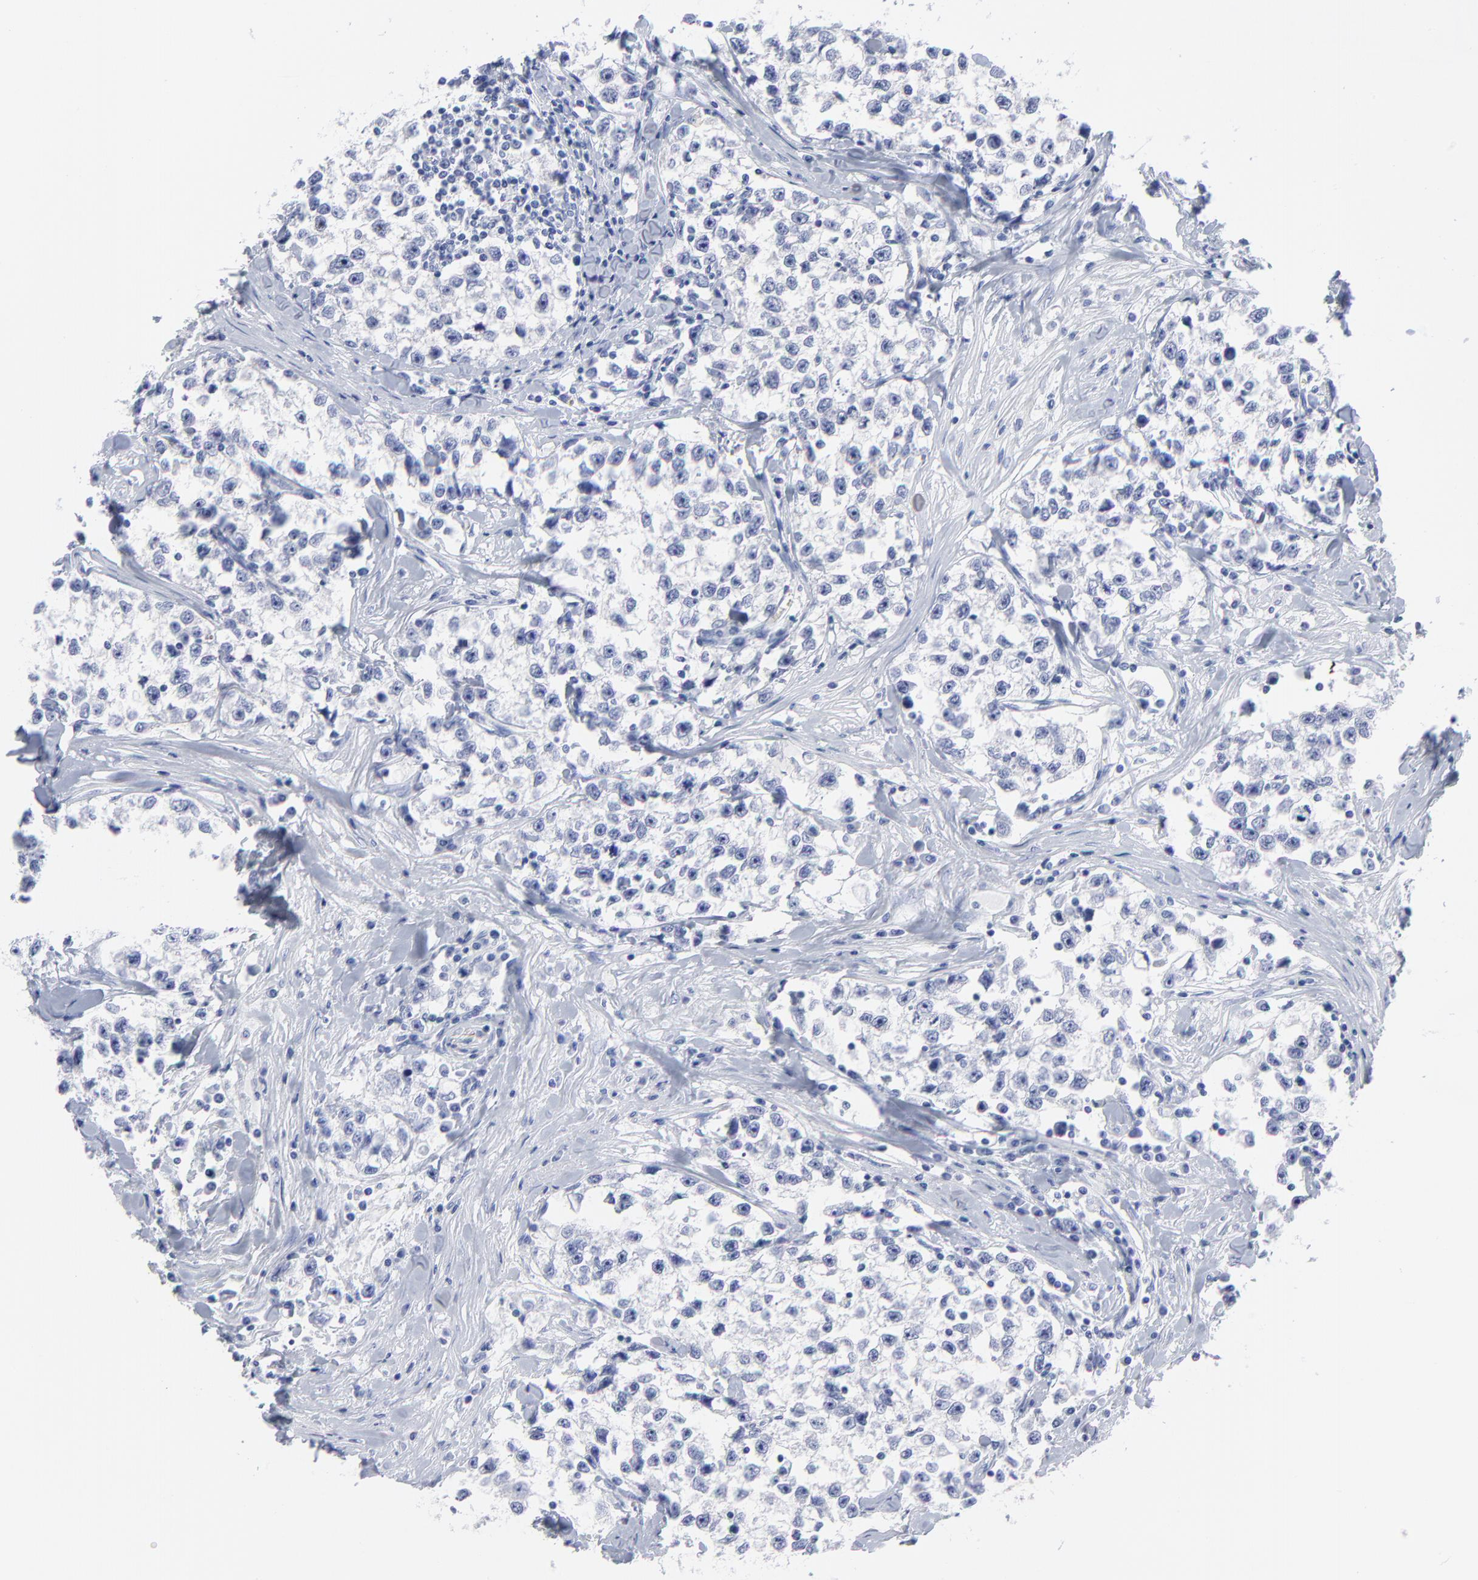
{"staining": {"intensity": "negative", "quantity": "none", "location": "none"}, "tissue": "testis cancer", "cell_type": "Tumor cells", "image_type": "cancer", "snomed": [{"axis": "morphology", "description": "Seminoma, NOS"}, {"axis": "morphology", "description": "Carcinoma, Embryonal, NOS"}, {"axis": "topography", "description": "Testis"}], "caption": "Immunohistochemical staining of human testis cancer shows no significant positivity in tumor cells.", "gene": "CNTN3", "patient": {"sex": "male", "age": 30}}